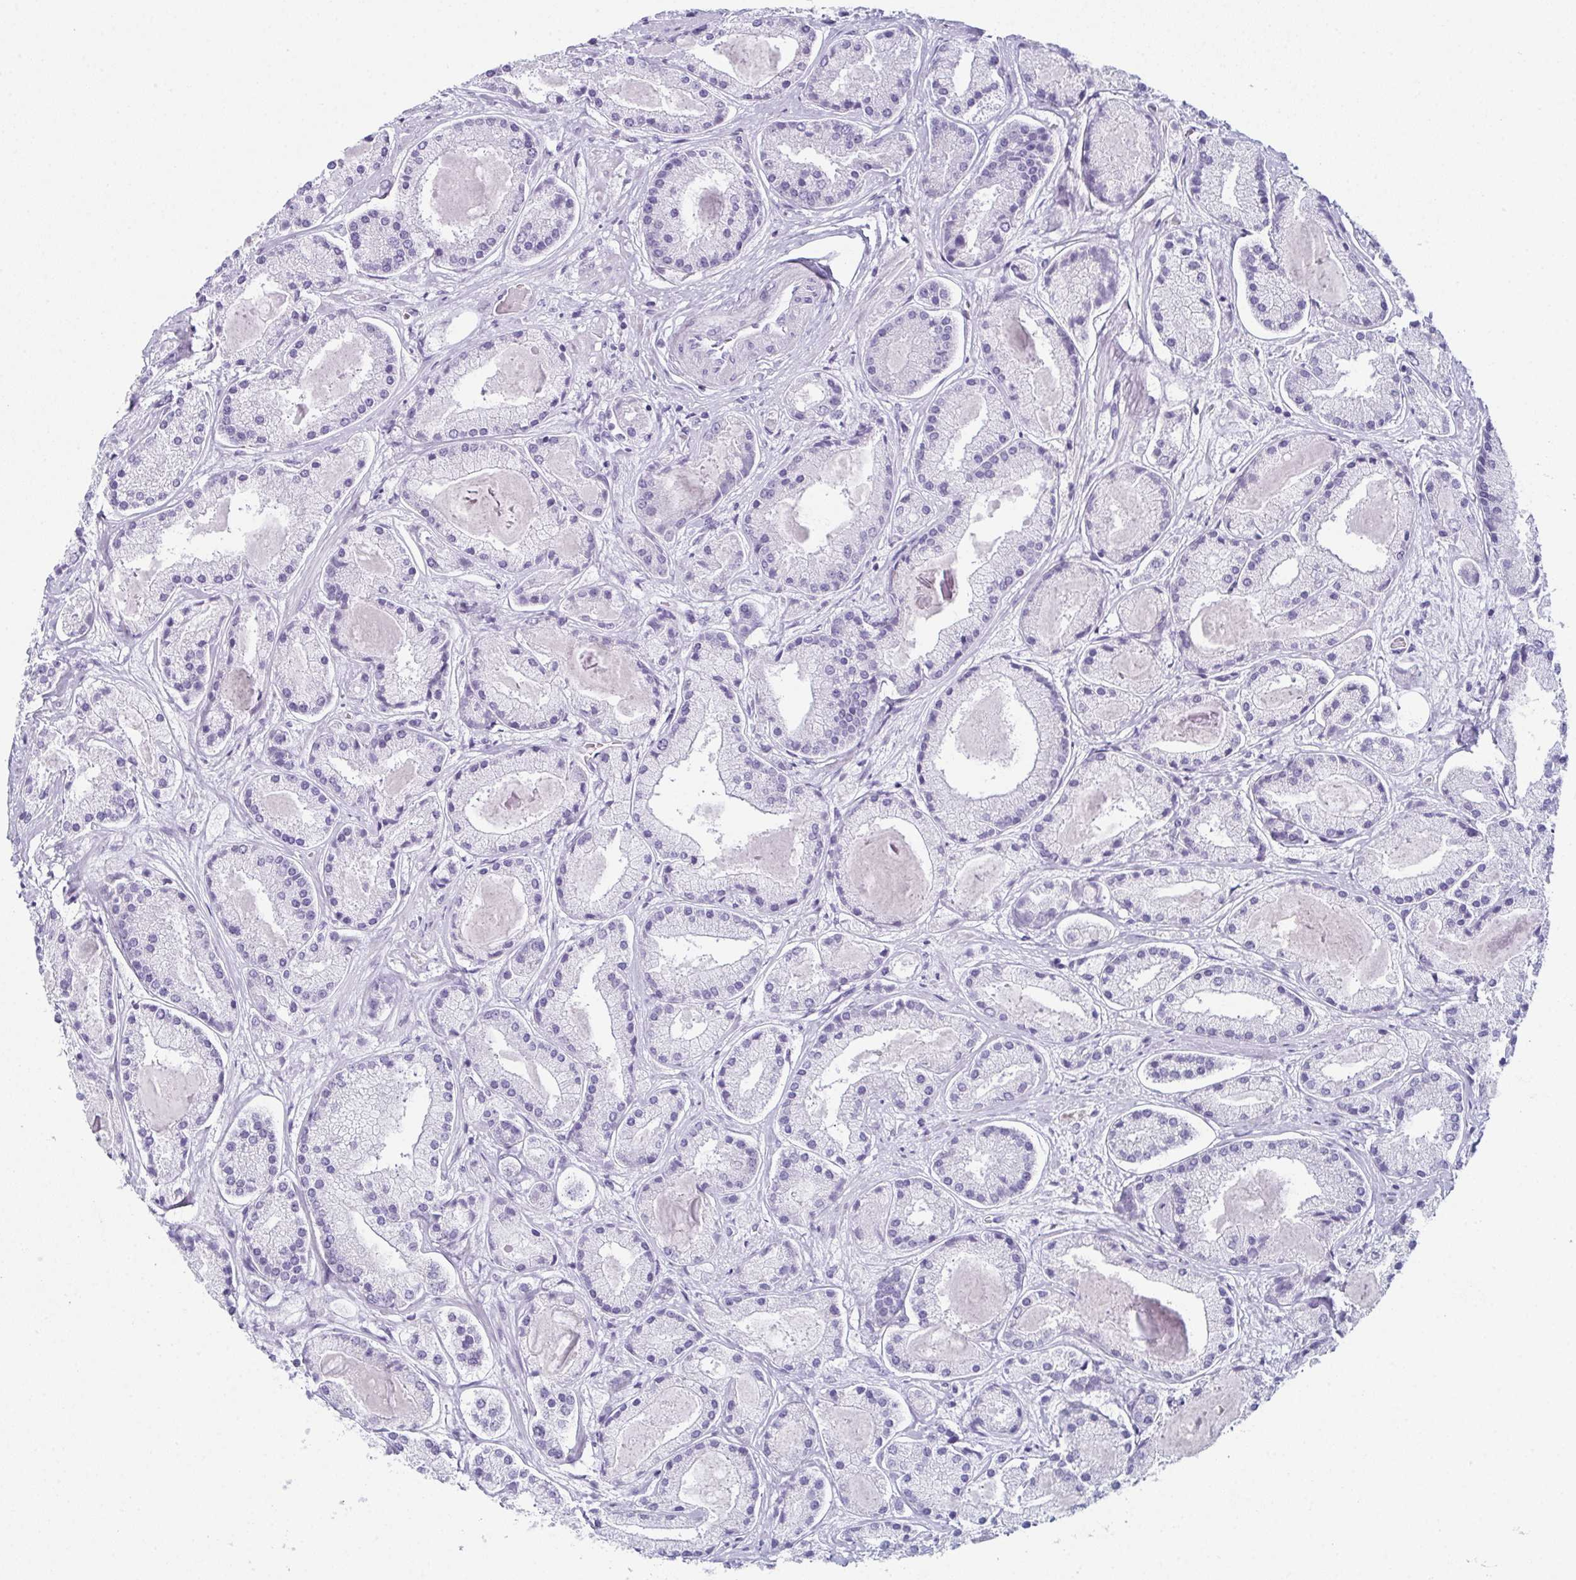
{"staining": {"intensity": "negative", "quantity": "none", "location": "none"}, "tissue": "prostate cancer", "cell_type": "Tumor cells", "image_type": "cancer", "snomed": [{"axis": "morphology", "description": "Adenocarcinoma, High grade"}, {"axis": "topography", "description": "Prostate"}], "caption": "There is no significant staining in tumor cells of prostate adenocarcinoma (high-grade).", "gene": "ENKUR", "patient": {"sex": "male", "age": 67}}